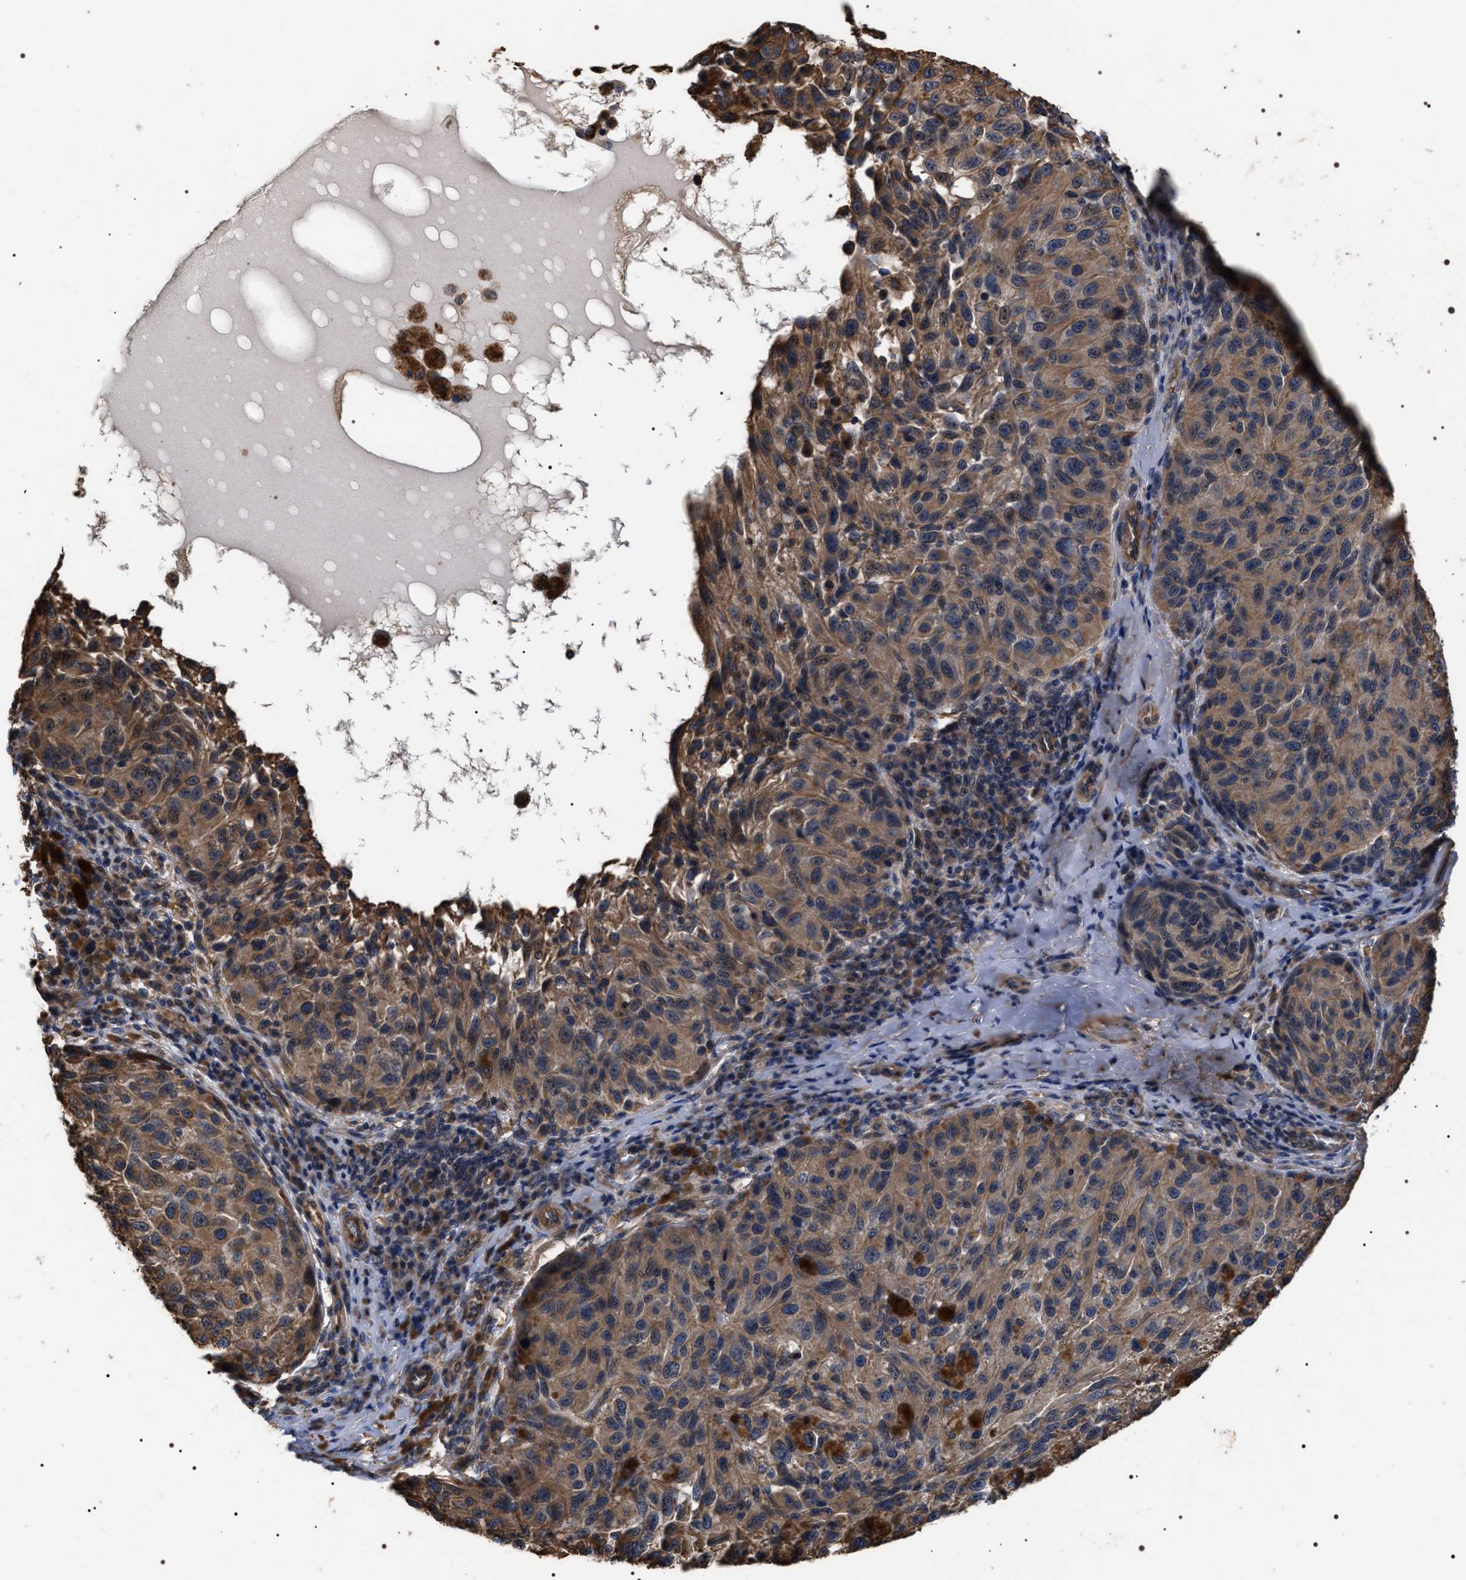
{"staining": {"intensity": "moderate", "quantity": ">75%", "location": "cytoplasmic/membranous"}, "tissue": "melanoma", "cell_type": "Tumor cells", "image_type": "cancer", "snomed": [{"axis": "morphology", "description": "Malignant melanoma, NOS"}, {"axis": "topography", "description": "Skin"}], "caption": "A micrograph showing moderate cytoplasmic/membranous expression in about >75% of tumor cells in melanoma, as visualized by brown immunohistochemical staining.", "gene": "TSPAN33", "patient": {"sex": "female", "age": 73}}